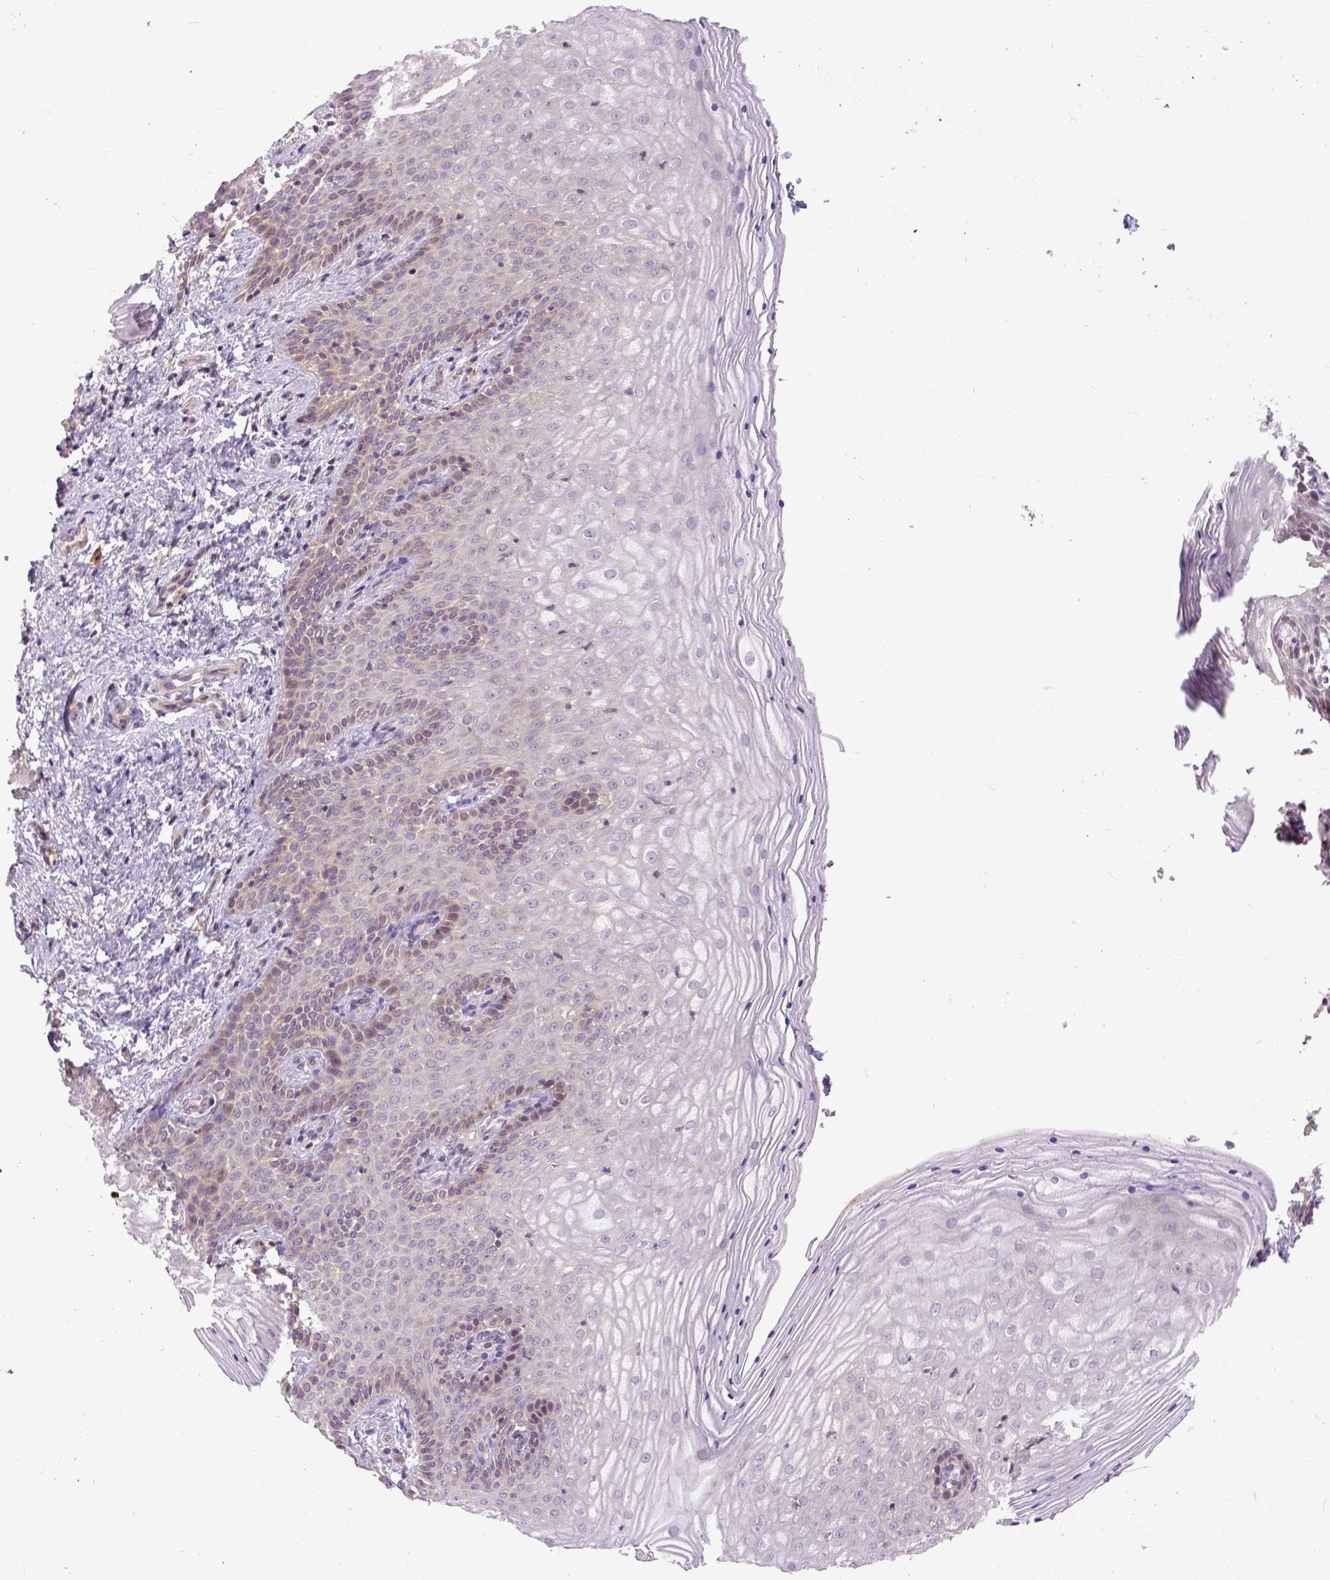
{"staining": {"intensity": "weak", "quantity": "<25%", "location": "cytoplasmic/membranous"}, "tissue": "vagina", "cell_type": "Squamous epithelial cells", "image_type": "normal", "snomed": [{"axis": "morphology", "description": "Normal tissue, NOS"}, {"axis": "topography", "description": "Vagina"}], "caption": "A micrograph of vagina stained for a protein demonstrates no brown staining in squamous epithelial cells. (DAB (3,3'-diaminobenzidine) IHC, high magnification).", "gene": "CPNE1", "patient": {"sex": "female", "age": 45}}